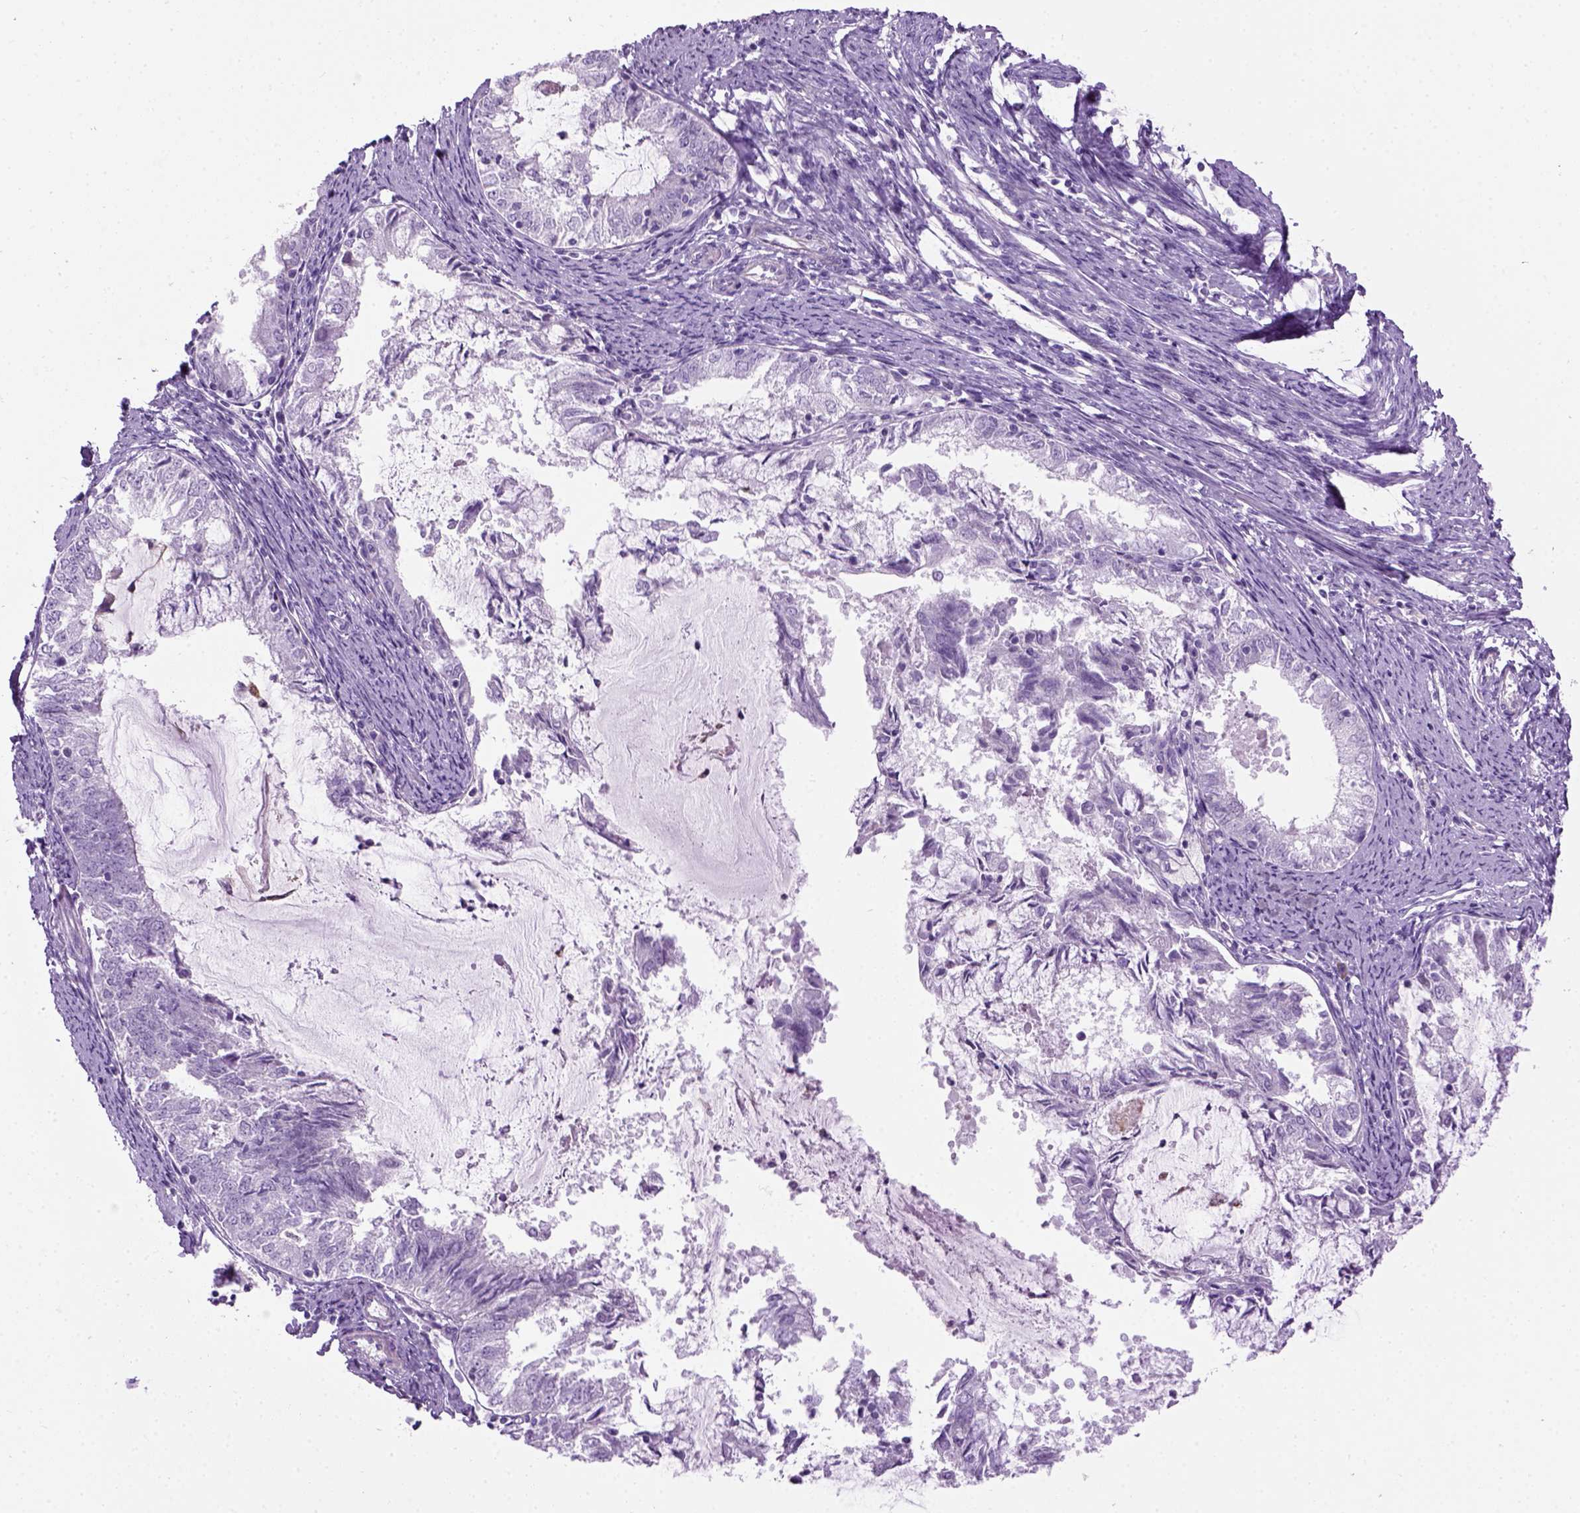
{"staining": {"intensity": "negative", "quantity": "none", "location": "none"}, "tissue": "endometrial cancer", "cell_type": "Tumor cells", "image_type": "cancer", "snomed": [{"axis": "morphology", "description": "Adenocarcinoma, NOS"}, {"axis": "topography", "description": "Endometrium"}], "caption": "IHC of human endometrial cancer (adenocarcinoma) reveals no staining in tumor cells.", "gene": "GABRB2", "patient": {"sex": "female", "age": 57}}